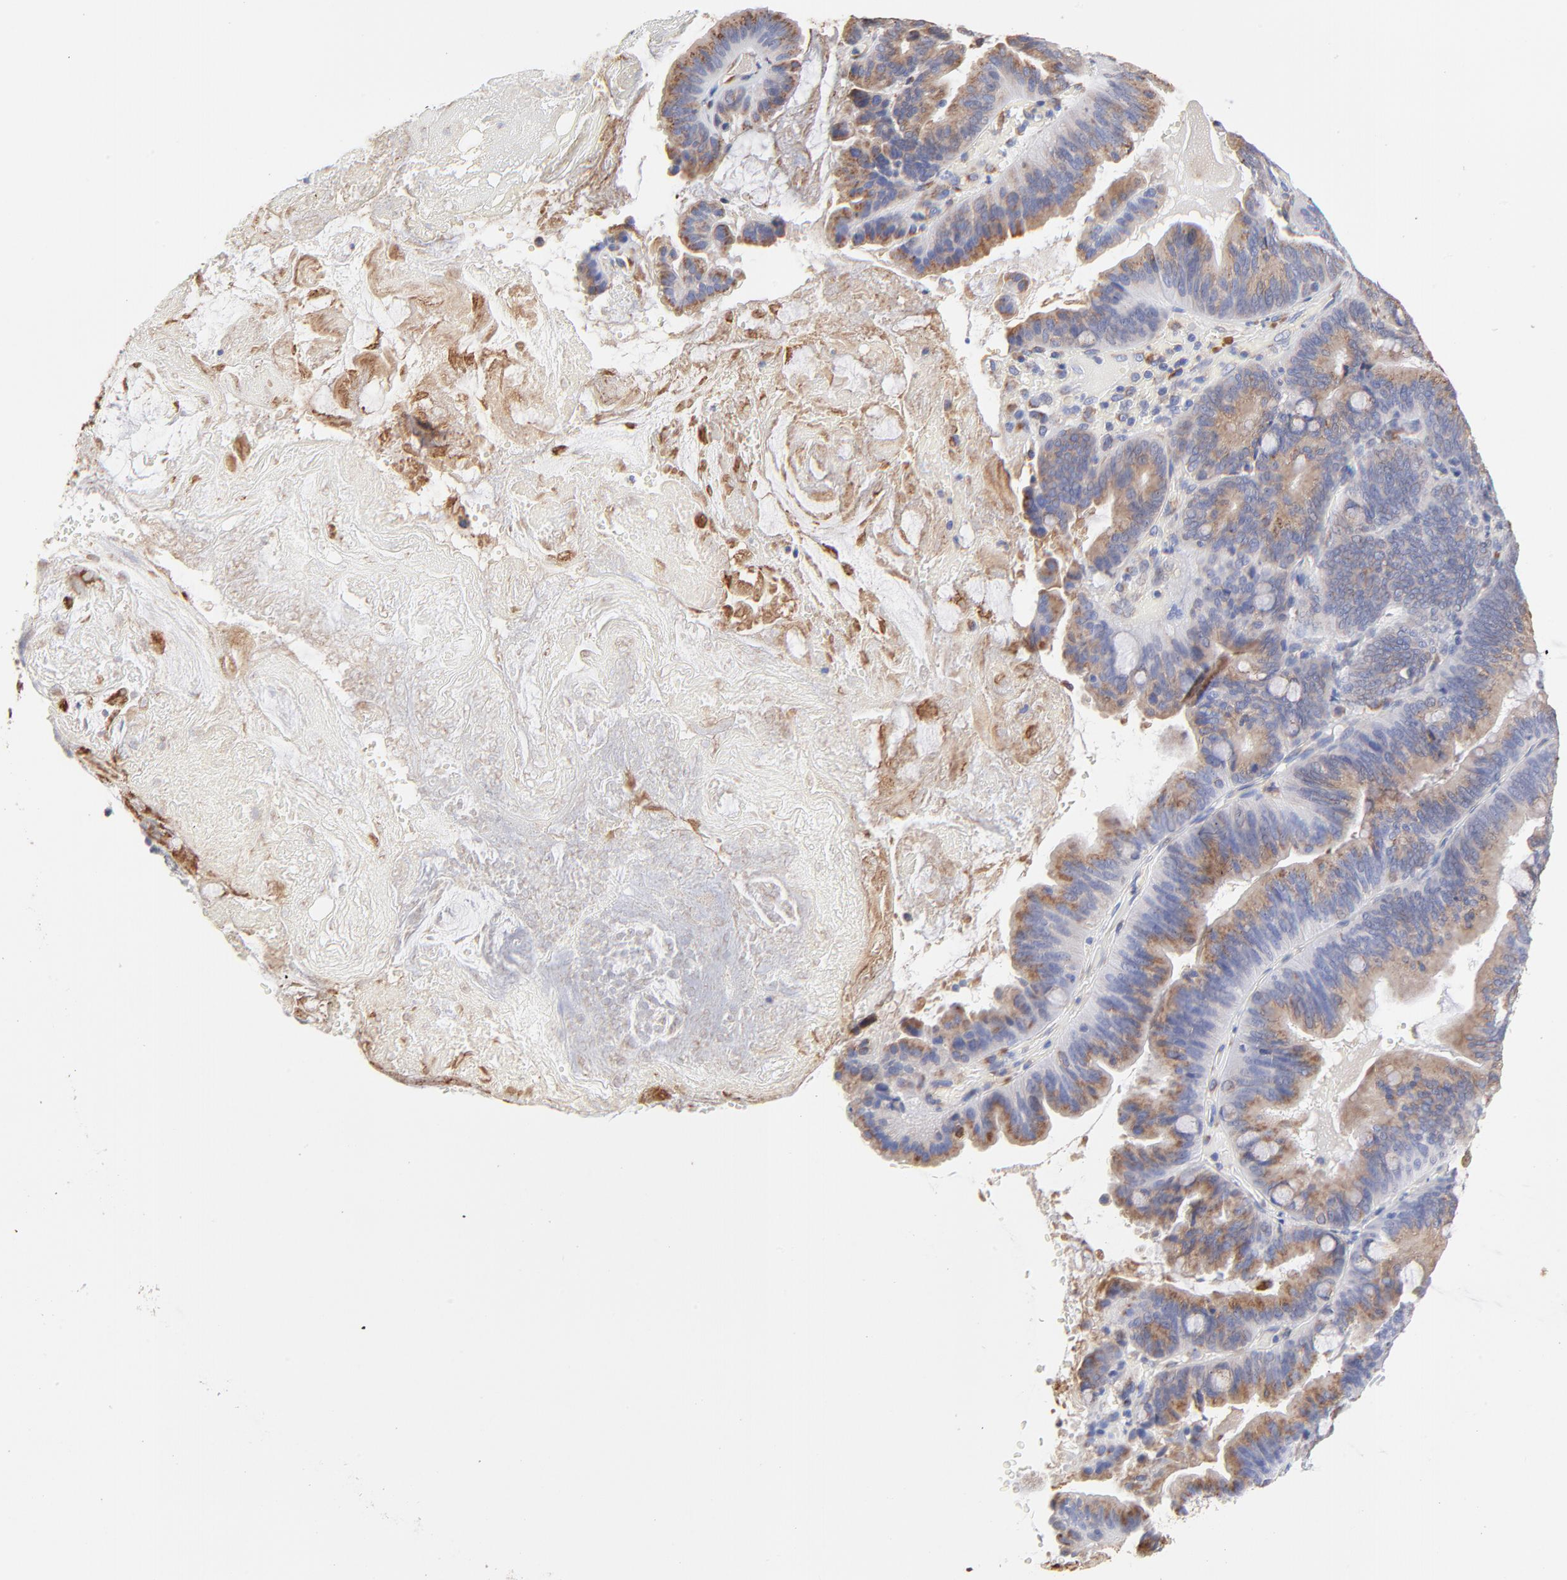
{"staining": {"intensity": "weak", "quantity": ">75%", "location": "cytoplasmic/membranous"}, "tissue": "pancreatic cancer", "cell_type": "Tumor cells", "image_type": "cancer", "snomed": [{"axis": "morphology", "description": "Adenocarcinoma, NOS"}, {"axis": "topography", "description": "Pancreas"}], "caption": "Protein analysis of pancreatic cancer tissue shows weak cytoplasmic/membranous expression in approximately >75% of tumor cells. (IHC, brightfield microscopy, high magnification).", "gene": "LMAN1", "patient": {"sex": "male", "age": 82}}